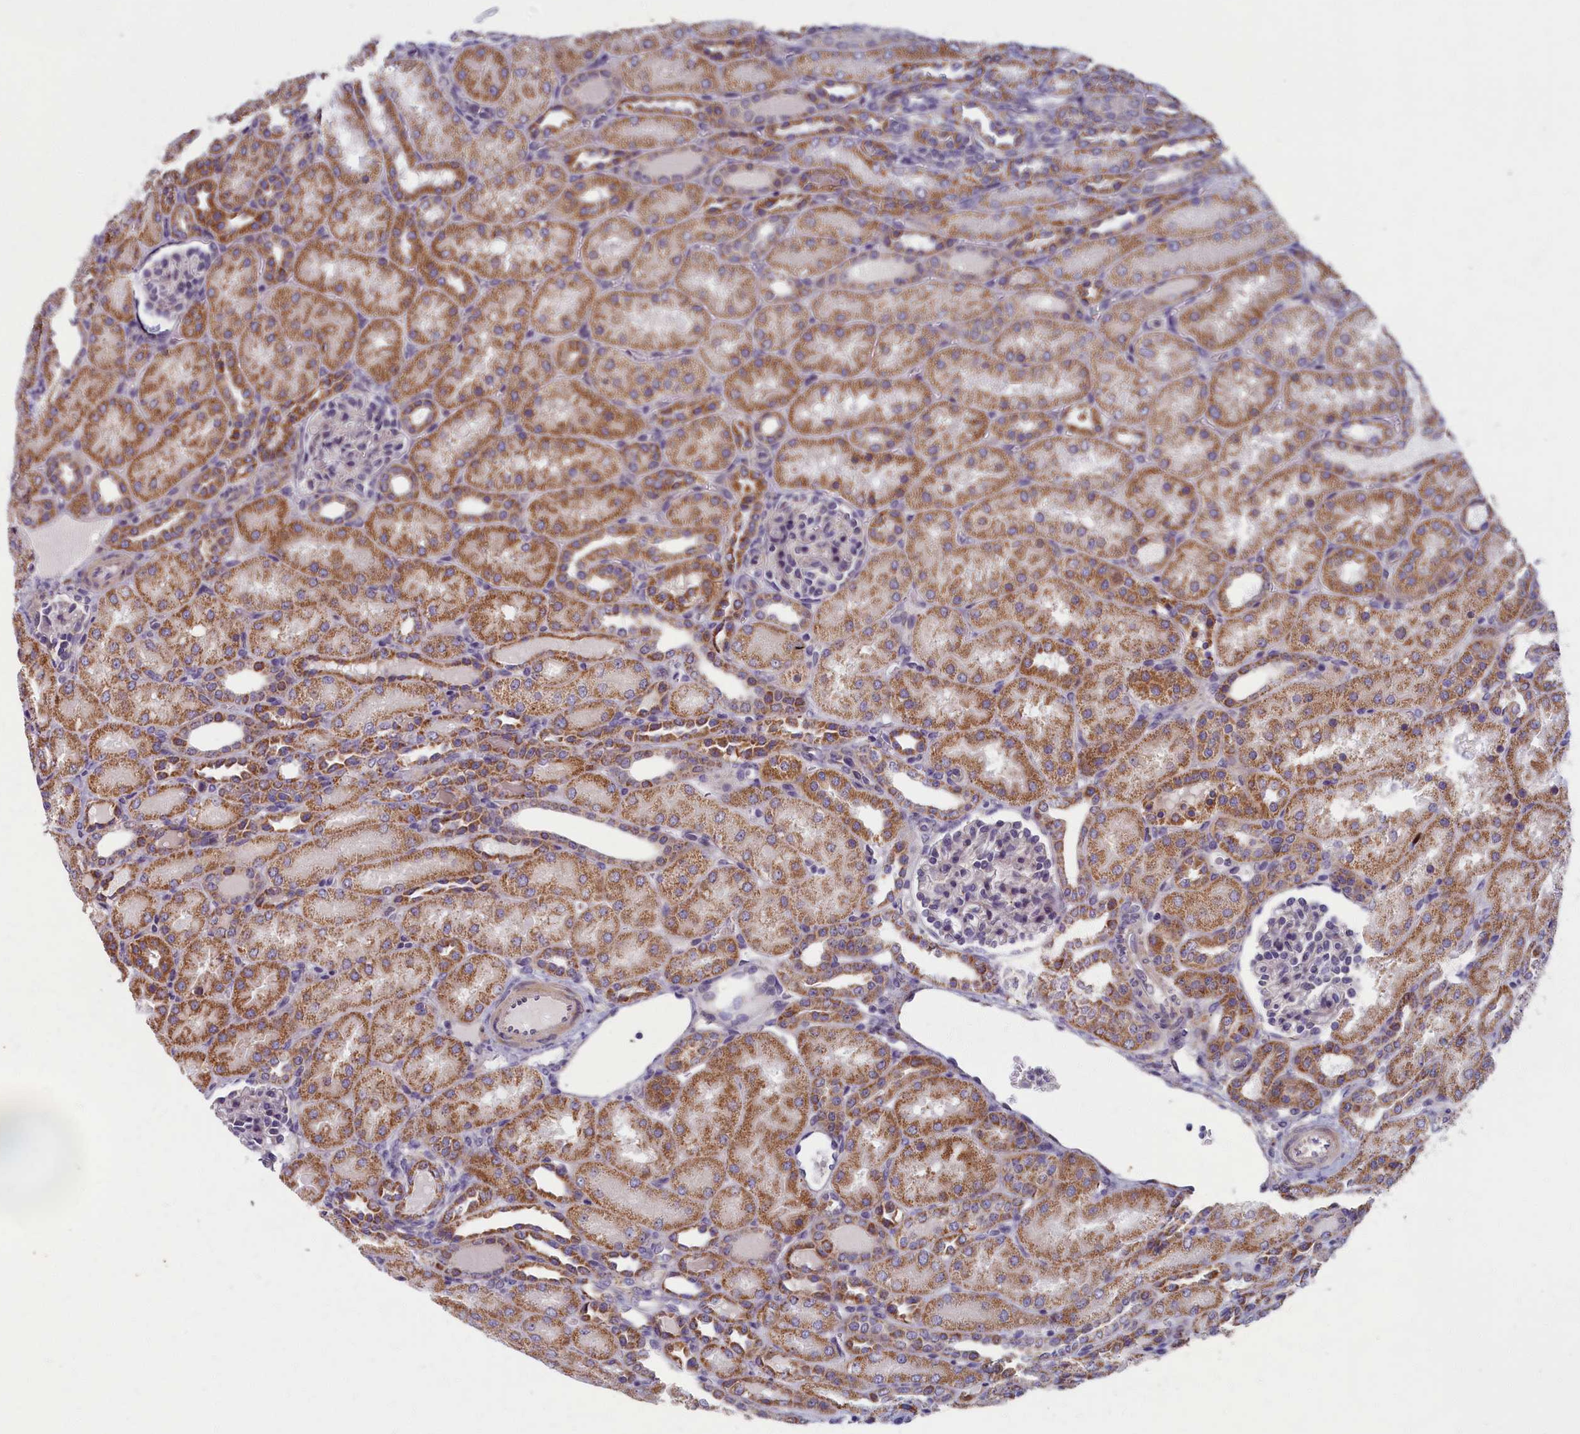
{"staining": {"intensity": "negative", "quantity": "none", "location": "none"}, "tissue": "kidney", "cell_type": "Cells in glomeruli", "image_type": "normal", "snomed": [{"axis": "morphology", "description": "Normal tissue, NOS"}, {"axis": "topography", "description": "Kidney"}], "caption": "Kidney stained for a protein using immunohistochemistry (IHC) shows no staining cells in glomeruli.", "gene": "MRPS25", "patient": {"sex": "male", "age": 1}}